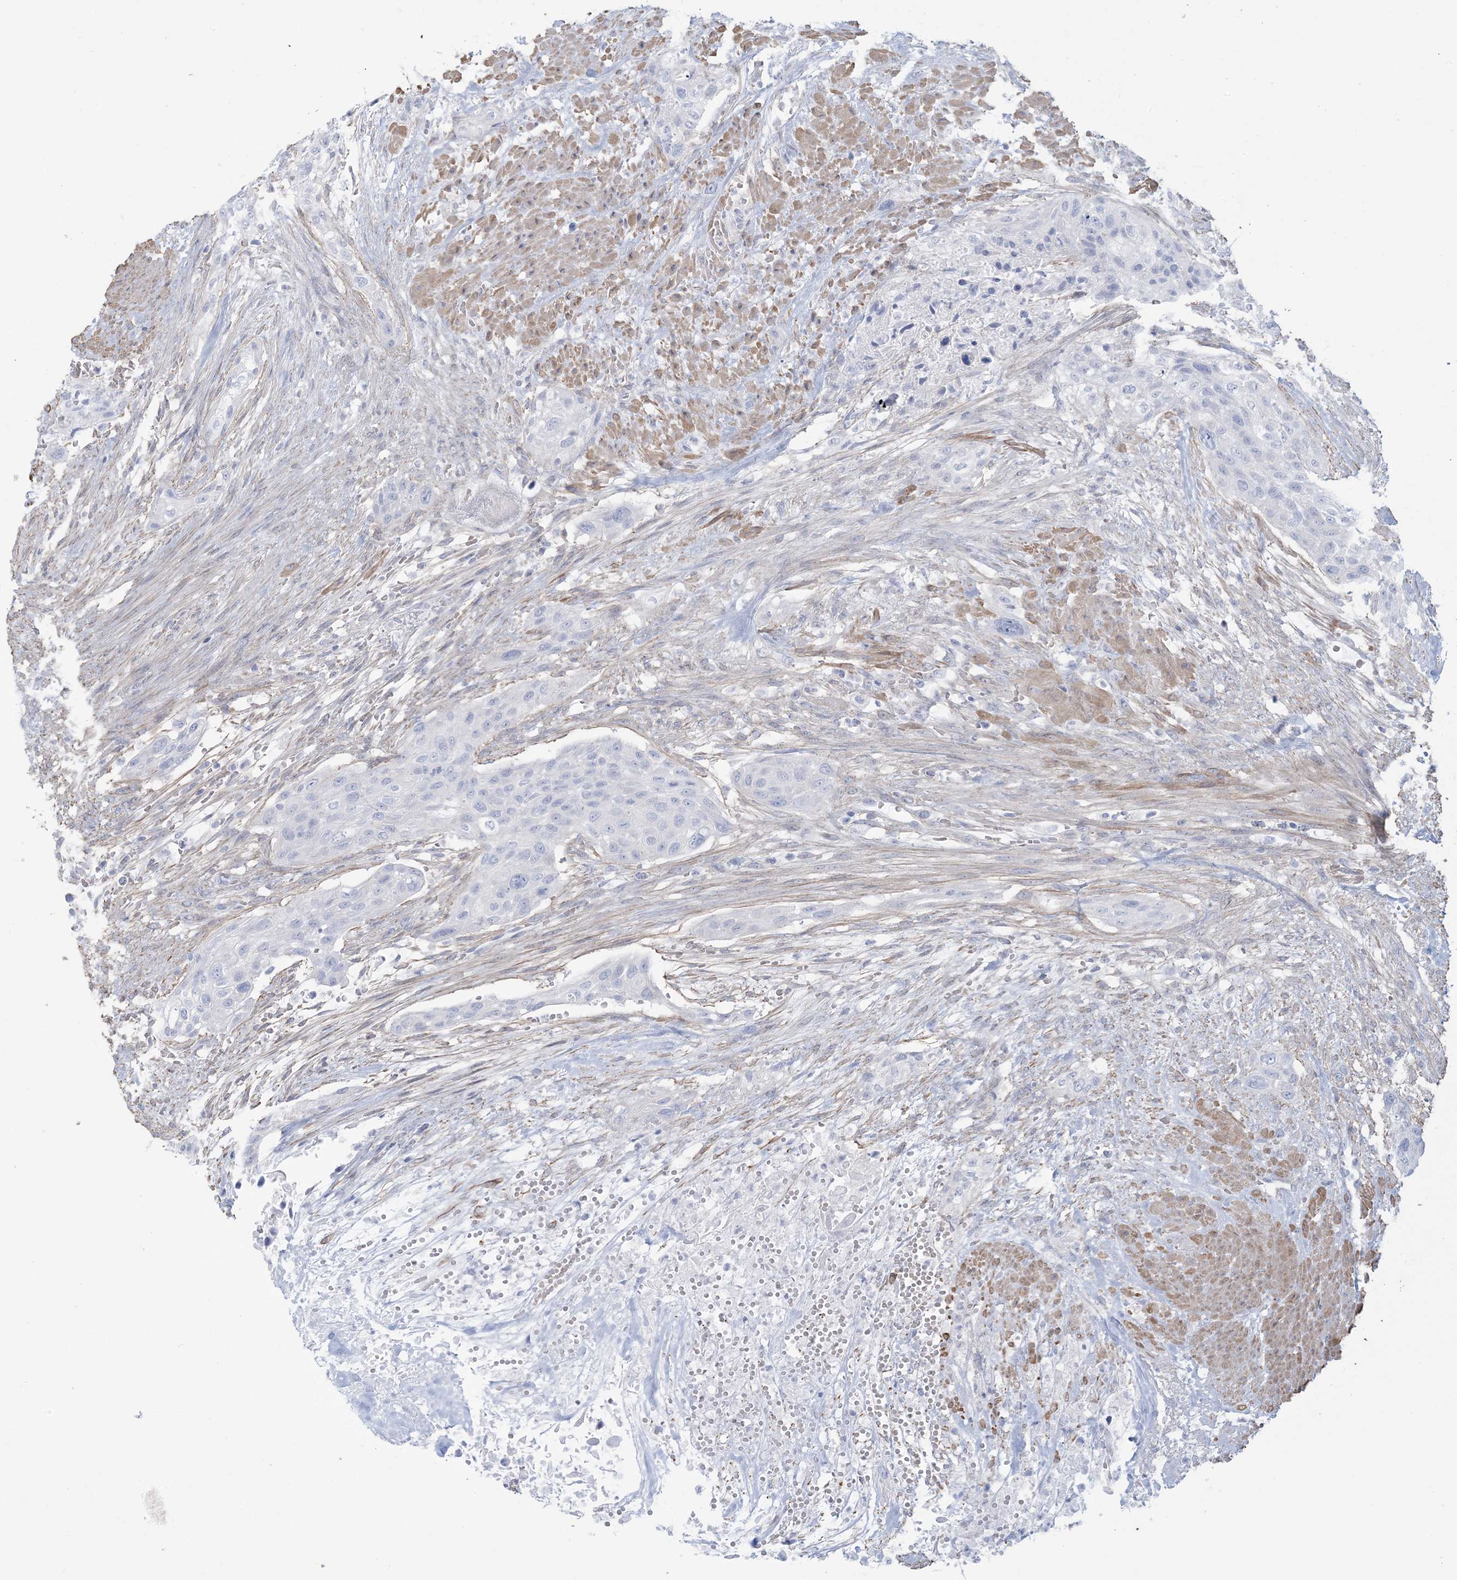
{"staining": {"intensity": "negative", "quantity": "none", "location": "none"}, "tissue": "urothelial cancer", "cell_type": "Tumor cells", "image_type": "cancer", "snomed": [{"axis": "morphology", "description": "Urothelial carcinoma, High grade"}, {"axis": "topography", "description": "Urinary bladder"}], "caption": "Immunohistochemical staining of urothelial cancer demonstrates no significant positivity in tumor cells.", "gene": "AGXT", "patient": {"sex": "male", "age": 35}}